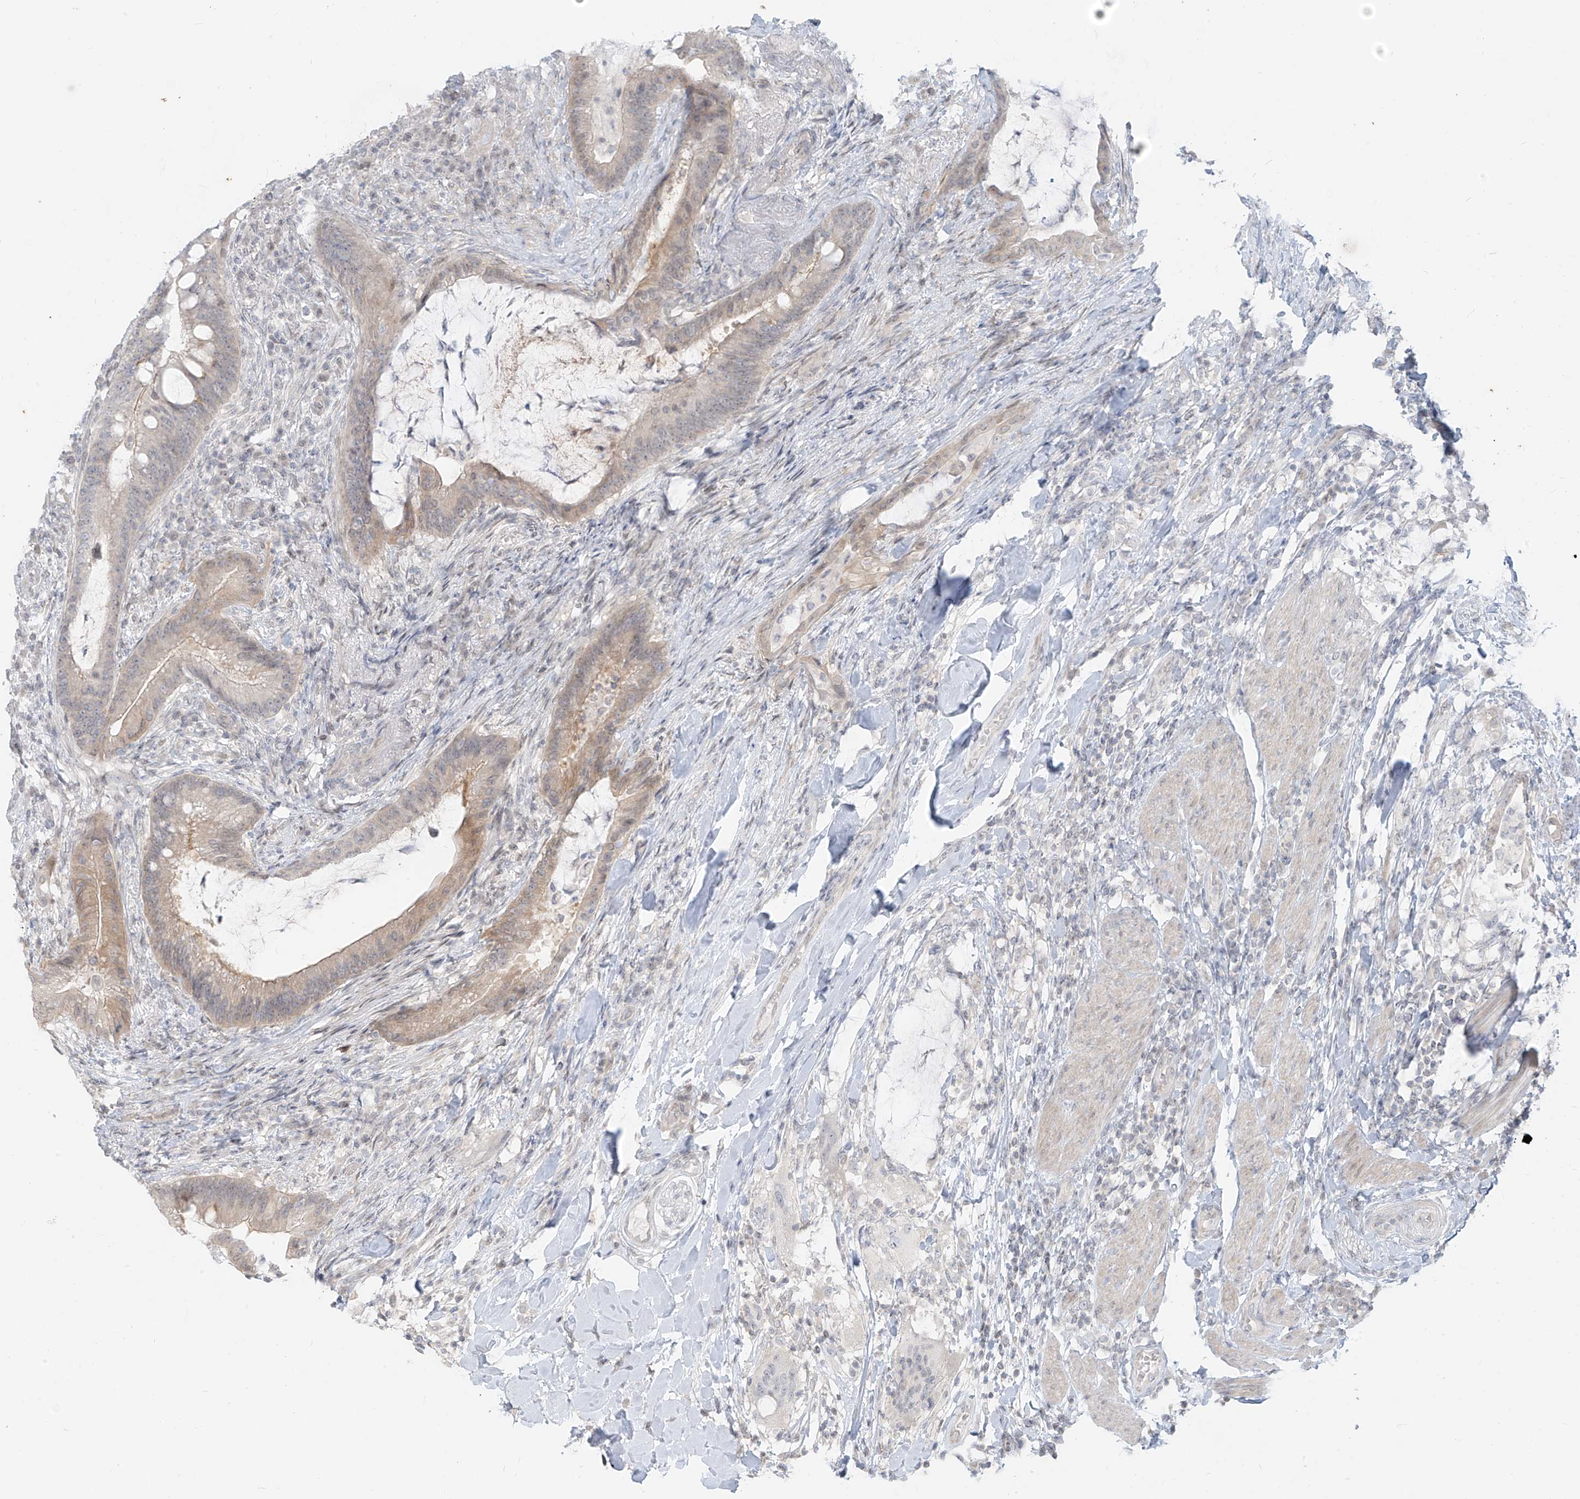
{"staining": {"intensity": "weak", "quantity": "<25%", "location": "cytoplasmic/membranous"}, "tissue": "colorectal cancer", "cell_type": "Tumor cells", "image_type": "cancer", "snomed": [{"axis": "morphology", "description": "Adenocarcinoma, NOS"}, {"axis": "topography", "description": "Colon"}], "caption": "There is no significant staining in tumor cells of adenocarcinoma (colorectal).", "gene": "OSBPL7", "patient": {"sex": "female", "age": 66}}